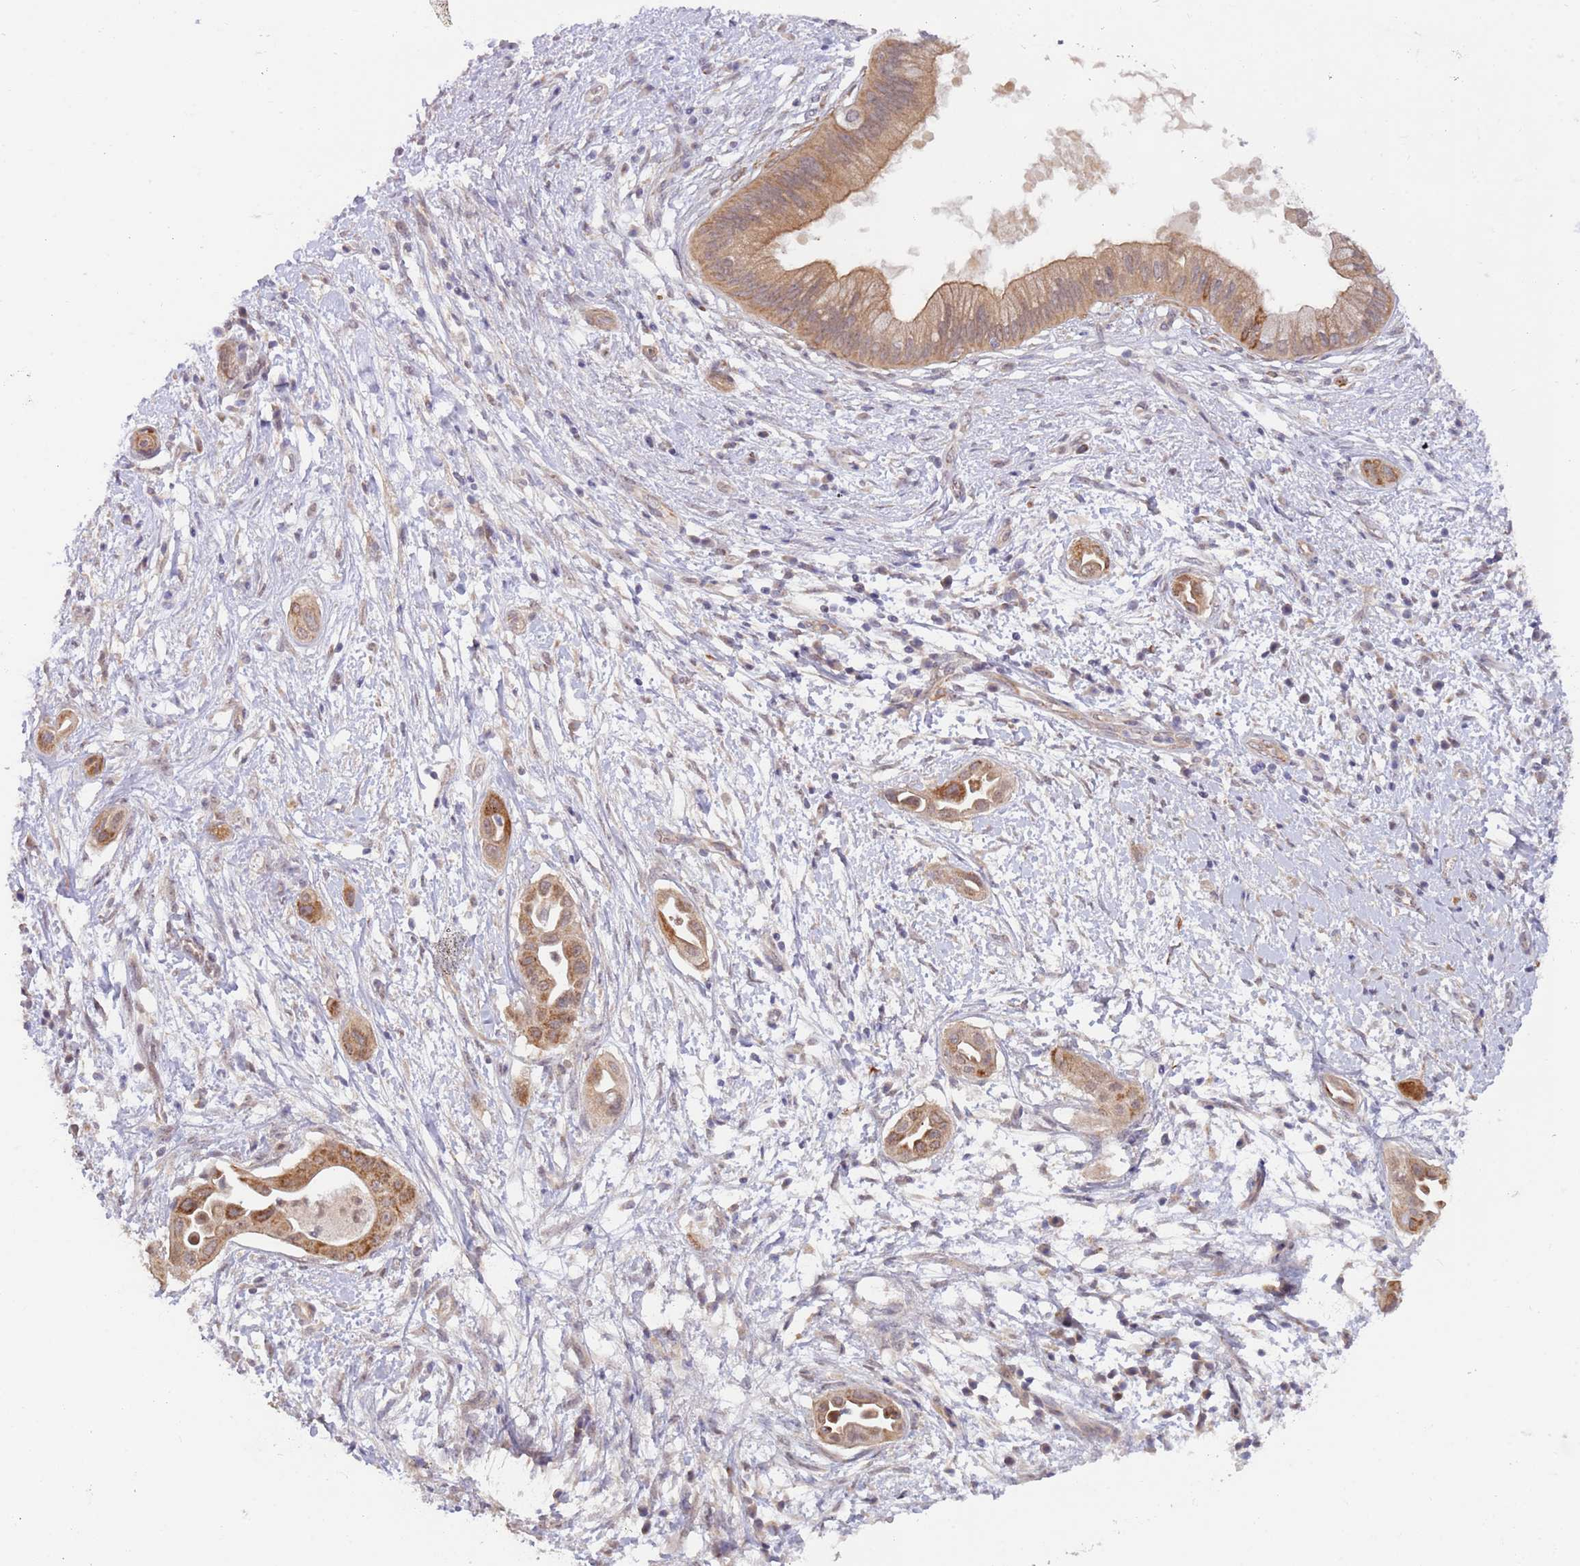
{"staining": {"intensity": "strong", "quantity": ">75%", "location": "cytoplasmic/membranous"}, "tissue": "pancreatic cancer", "cell_type": "Tumor cells", "image_type": "cancer", "snomed": [{"axis": "morphology", "description": "Adenocarcinoma, NOS"}, {"axis": "topography", "description": "Pancreas"}], "caption": "Human pancreatic cancer (adenocarcinoma) stained for a protein (brown) shows strong cytoplasmic/membranous positive positivity in about >75% of tumor cells.", "gene": "UQCC3", "patient": {"sex": "male", "age": 68}}